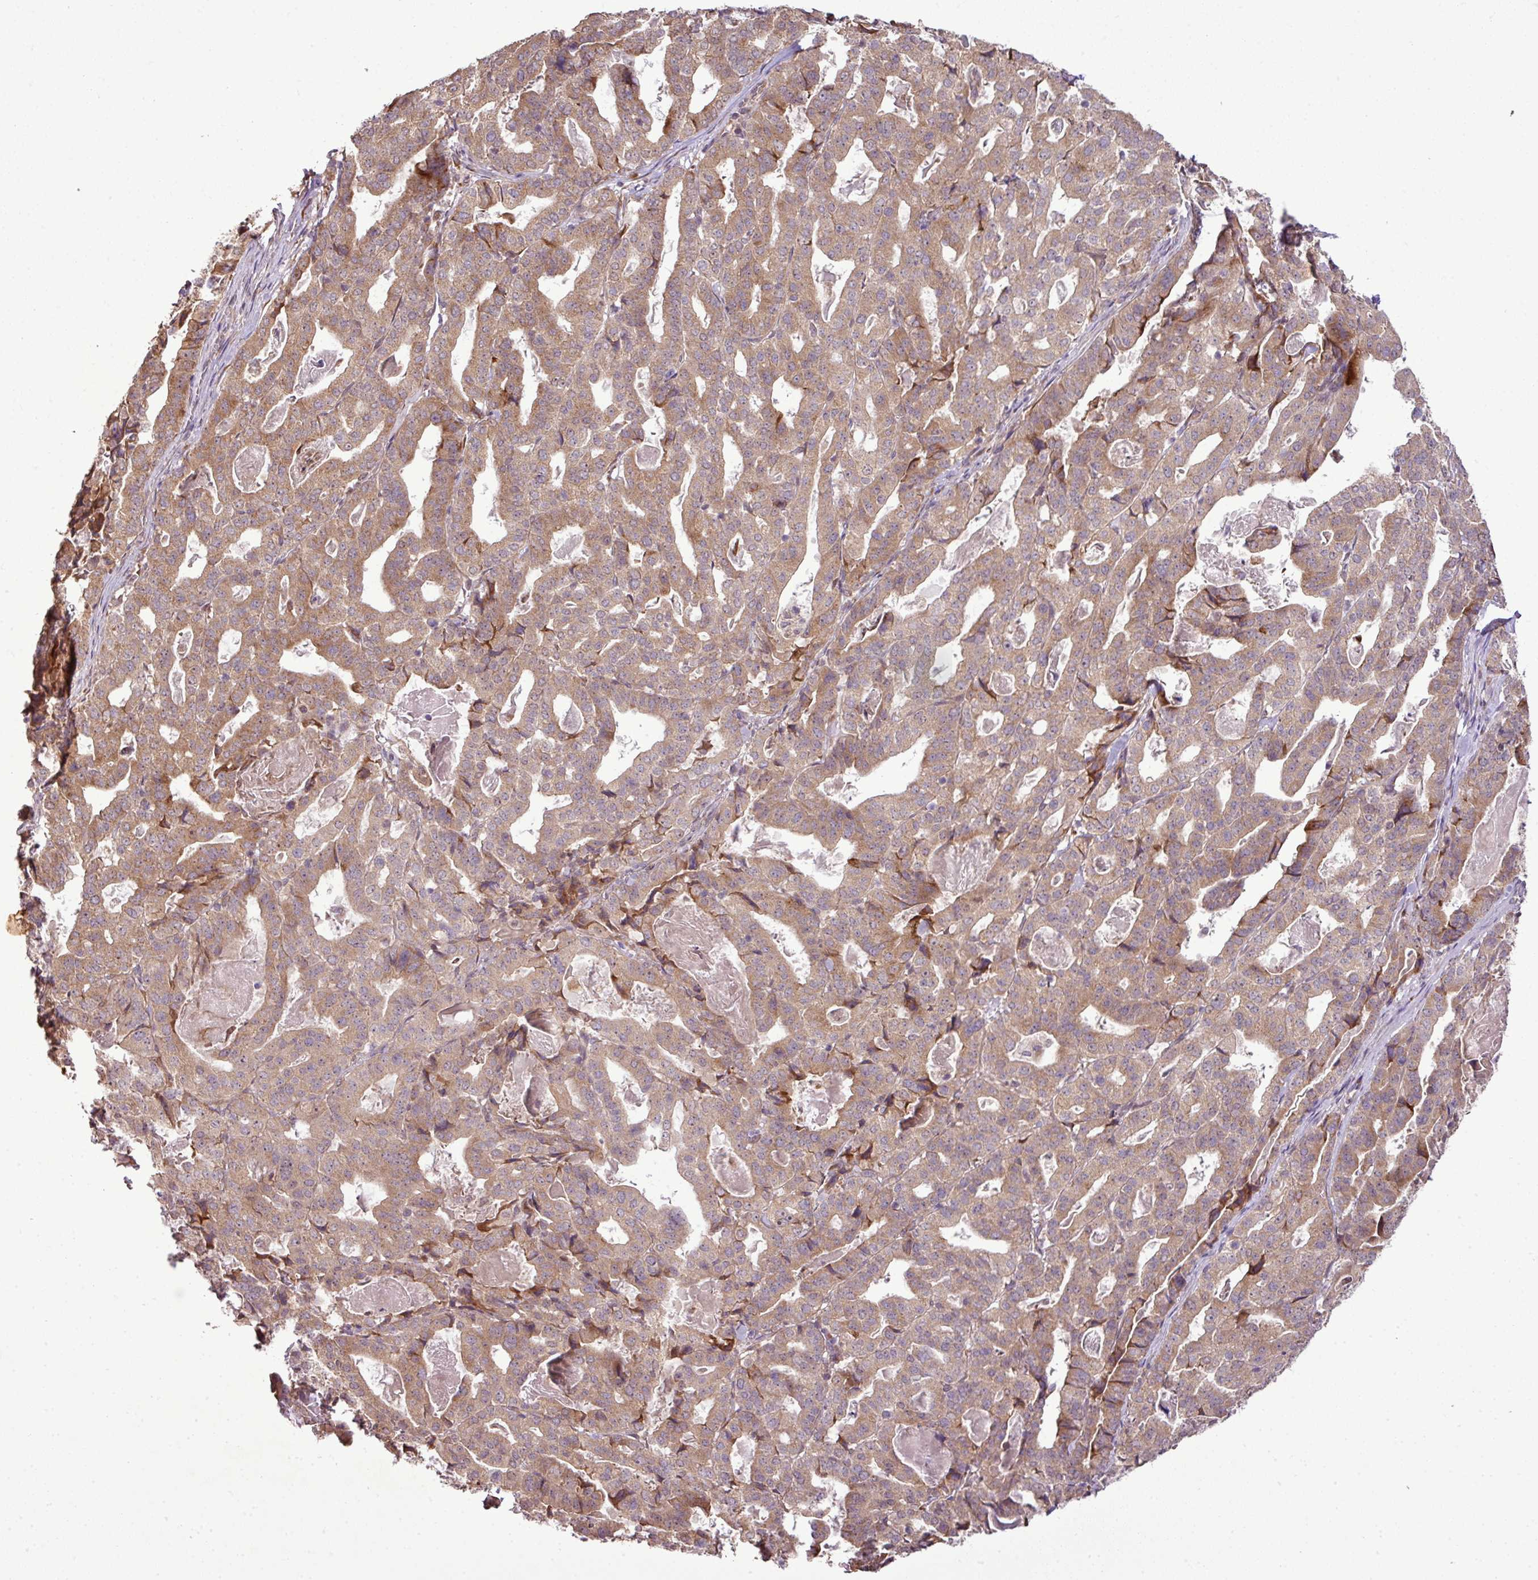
{"staining": {"intensity": "moderate", "quantity": ">75%", "location": "cytoplasmic/membranous"}, "tissue": "stomach cancer", "cell_type": "Tumor cells", "image_type": "cancer", "snomed": [{"axis": "morphology", "description": "Adenocarcinoma, NOS"}, {"axis": "topography", "description": "Stomach"}], "caption": "Adenocarcinoma (stomach) tissue displays moderate cytoplasmic/membranous expression in about >75% of tumor cells The protein of interest is stained brown, and the nuclei are stained in blue (DAB (3,3'-diaminobenzidine) IHC with brightfield microscopy, high magnification).", "gene": "DNAAF4", "patient": {"sex": "male", "age": 48}}